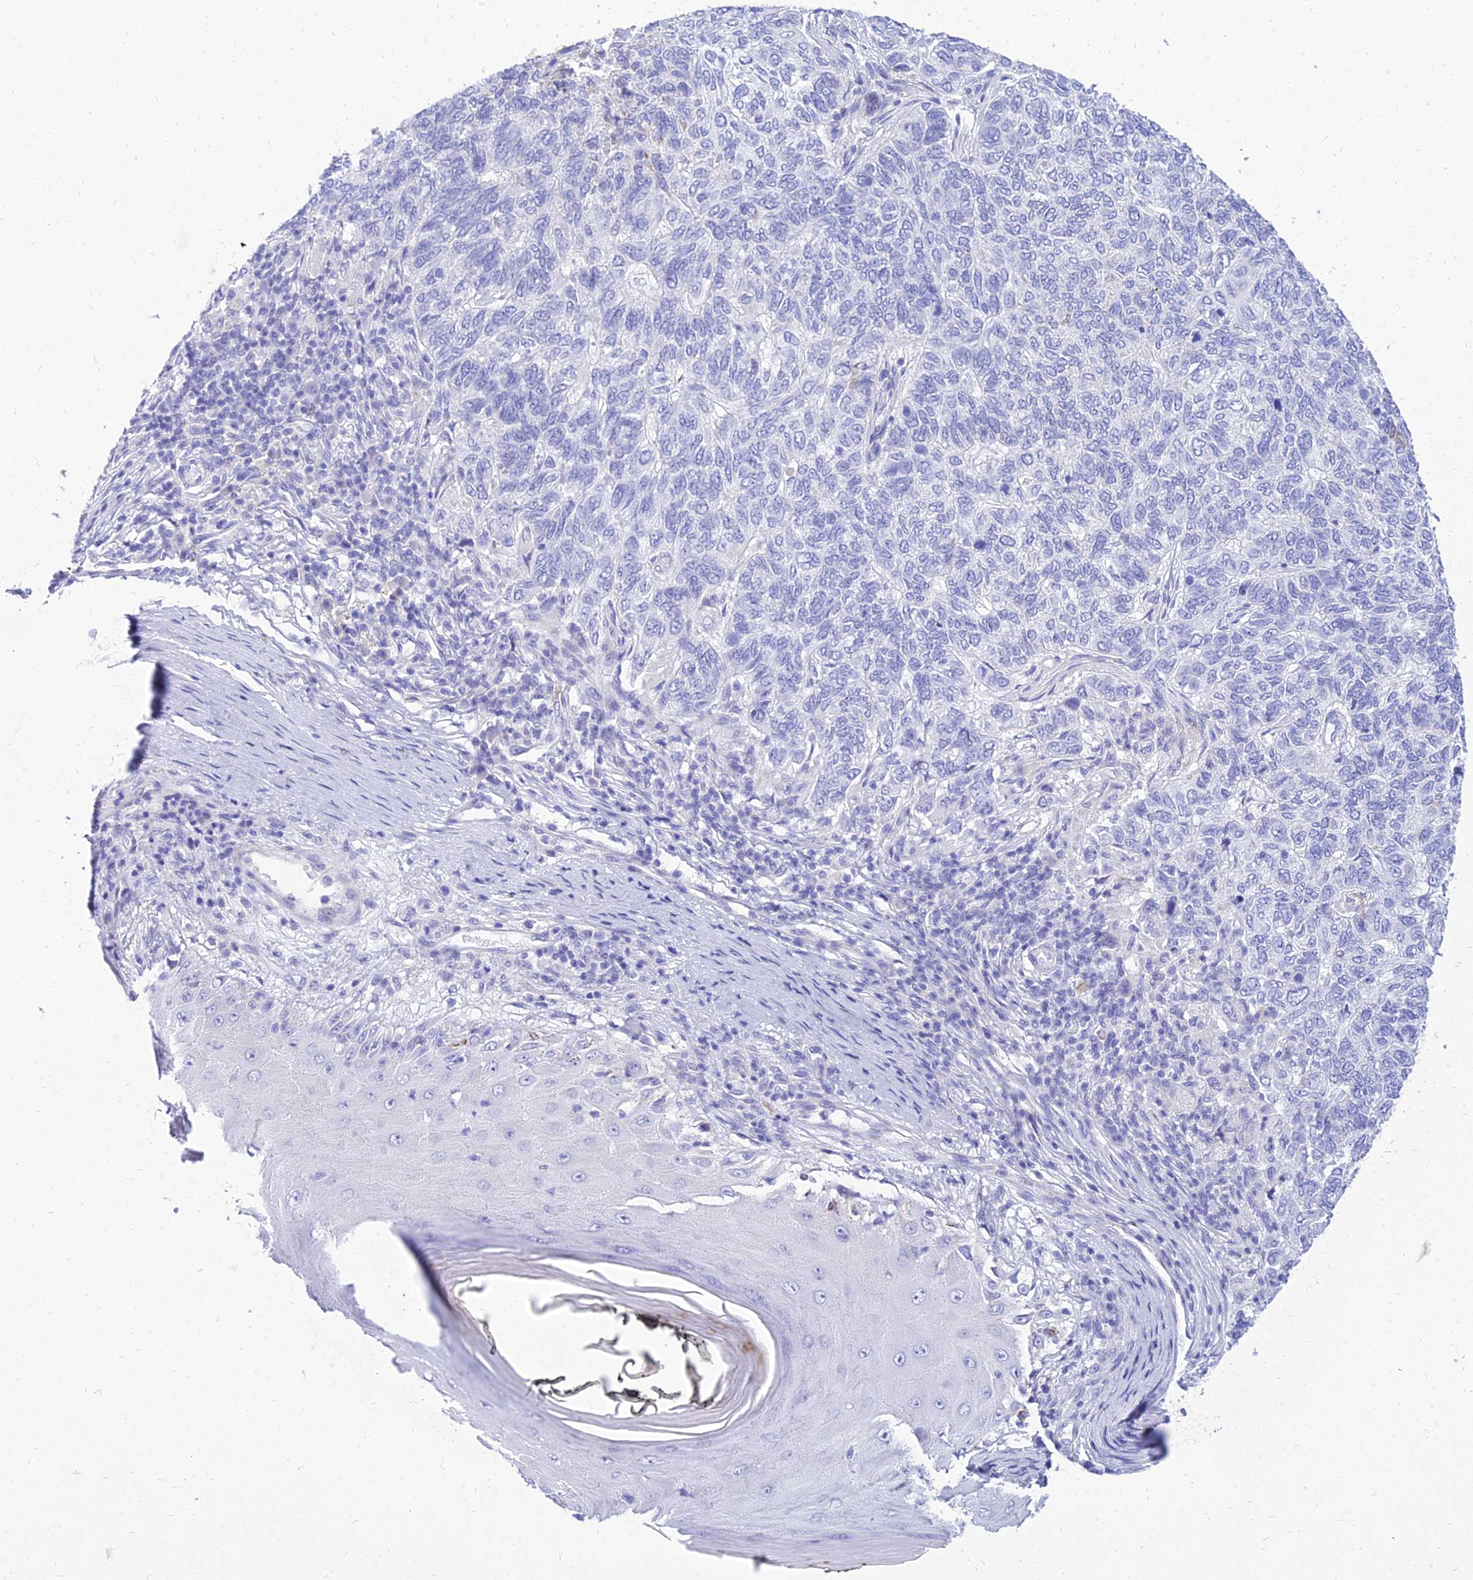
{"staining": {"intensity": "negative", "quantity": "none", "location": "none"}, "tissue": "skin cancer", "cell_type": "Tumor cells", "image_type": "cancer", "snomed": [{"axis": "morphology", "description": "Basal cell carcinoma"}, {"axis": "topography", "description": "Skin"}], "caption": "There is no significant expression in tumor cells of skin cancer (basal cell carcinoma).", "gene": "PKN3", "patient": {"sex": "female", "age": 65}}